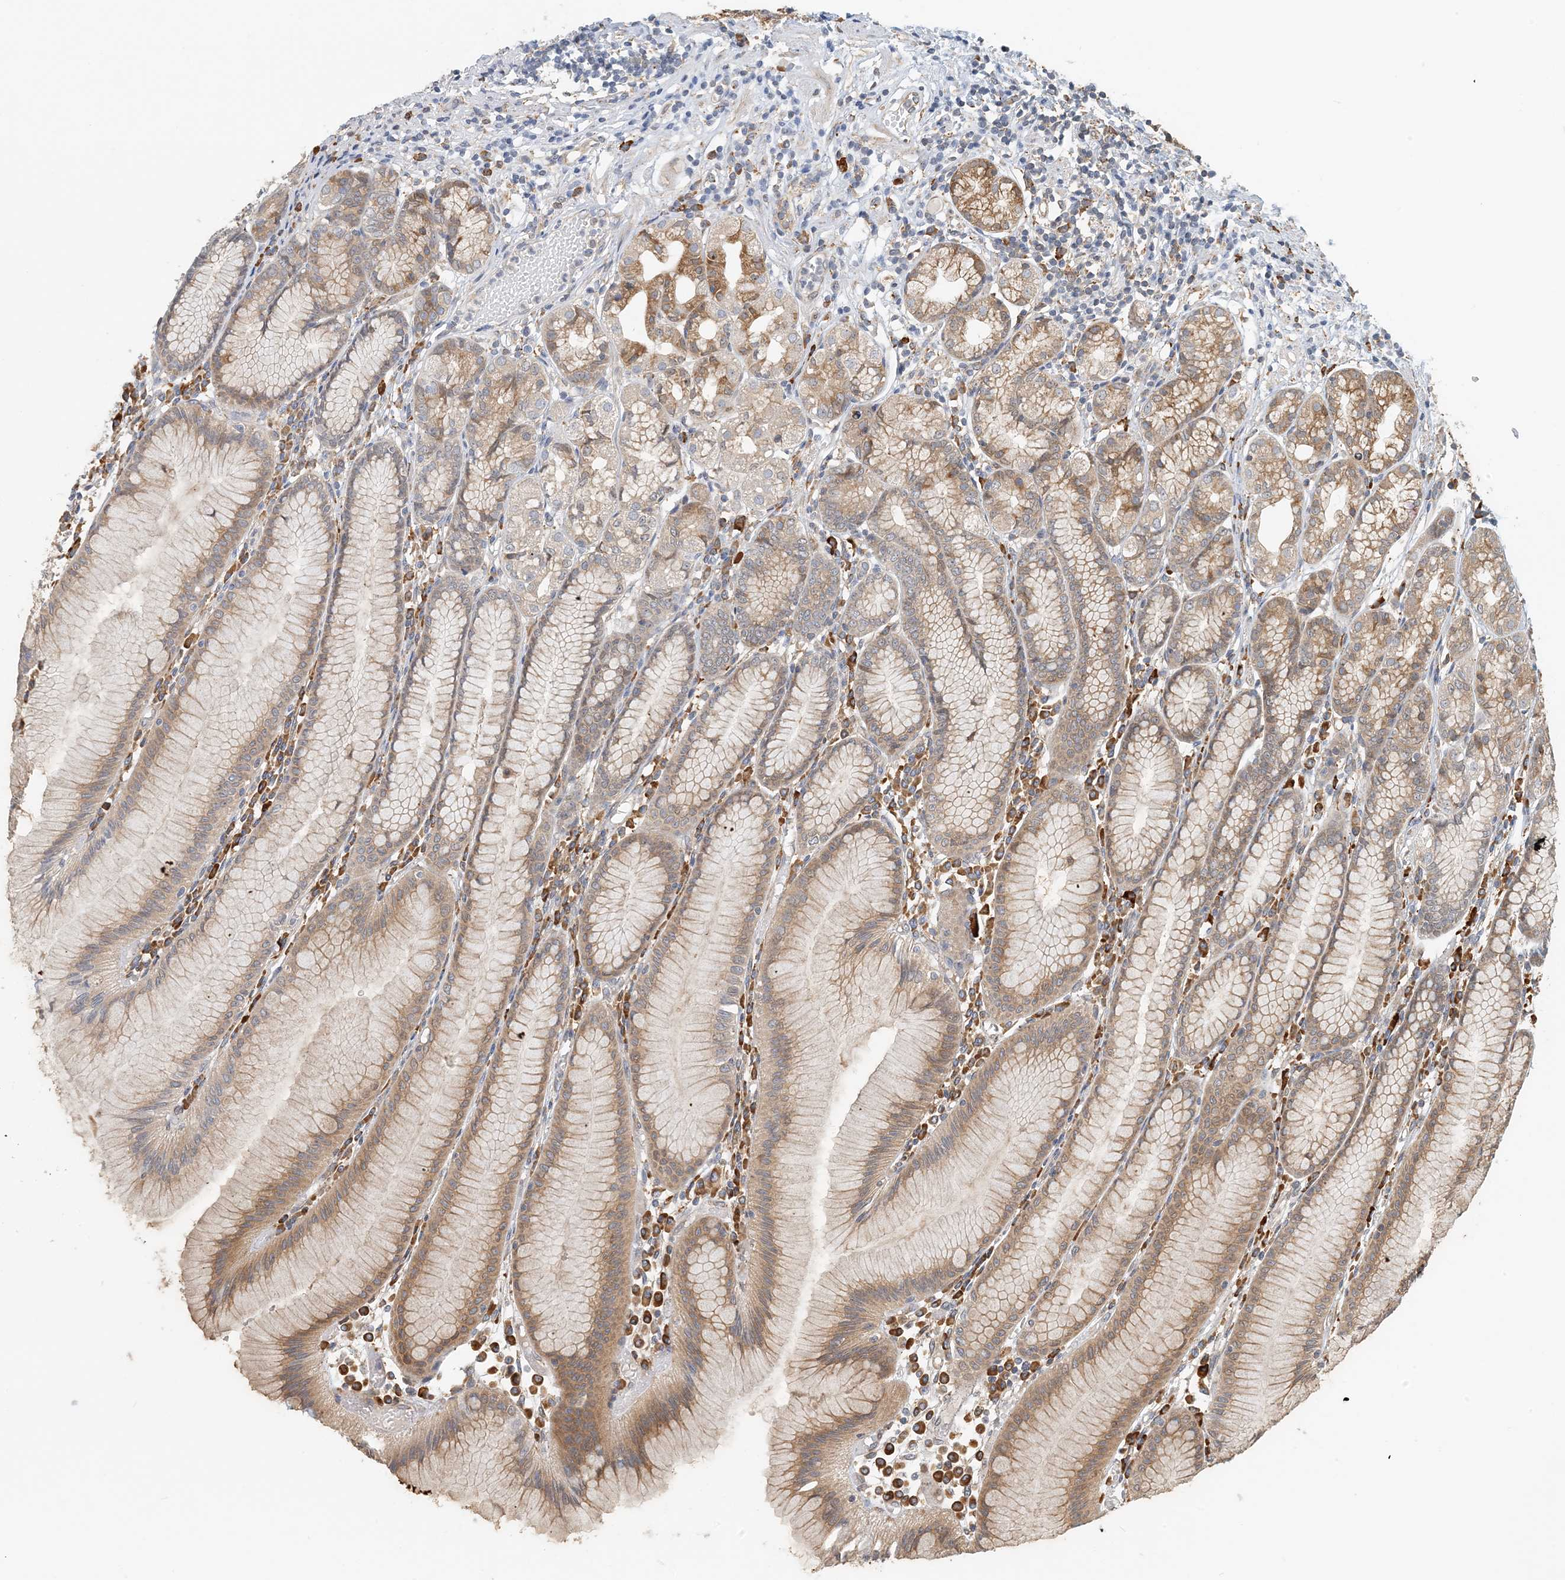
{"staining": {"intensity": "moderate", "quantity": "25%-75%", "location": "cytoplasmic/membranous"}, "tissue": "stomach", "cell_type": "Glandular cells", "image_type": "normal", "snomed": [{"axis": "morphology", "description": "Normal tissue, NOS"}, {"axis": "topography", "description": "Stomach"}], "caption": "Immunohistochemistry (DAB (3,3'-diaminobenzidine)) staining of normal human stomach exhibits moderate cytoplasmic/membranous protein expression in about 25%-75% of glandular cells.", "gene": "HNMT", "patient": {"sex": "female", "age": 57}}